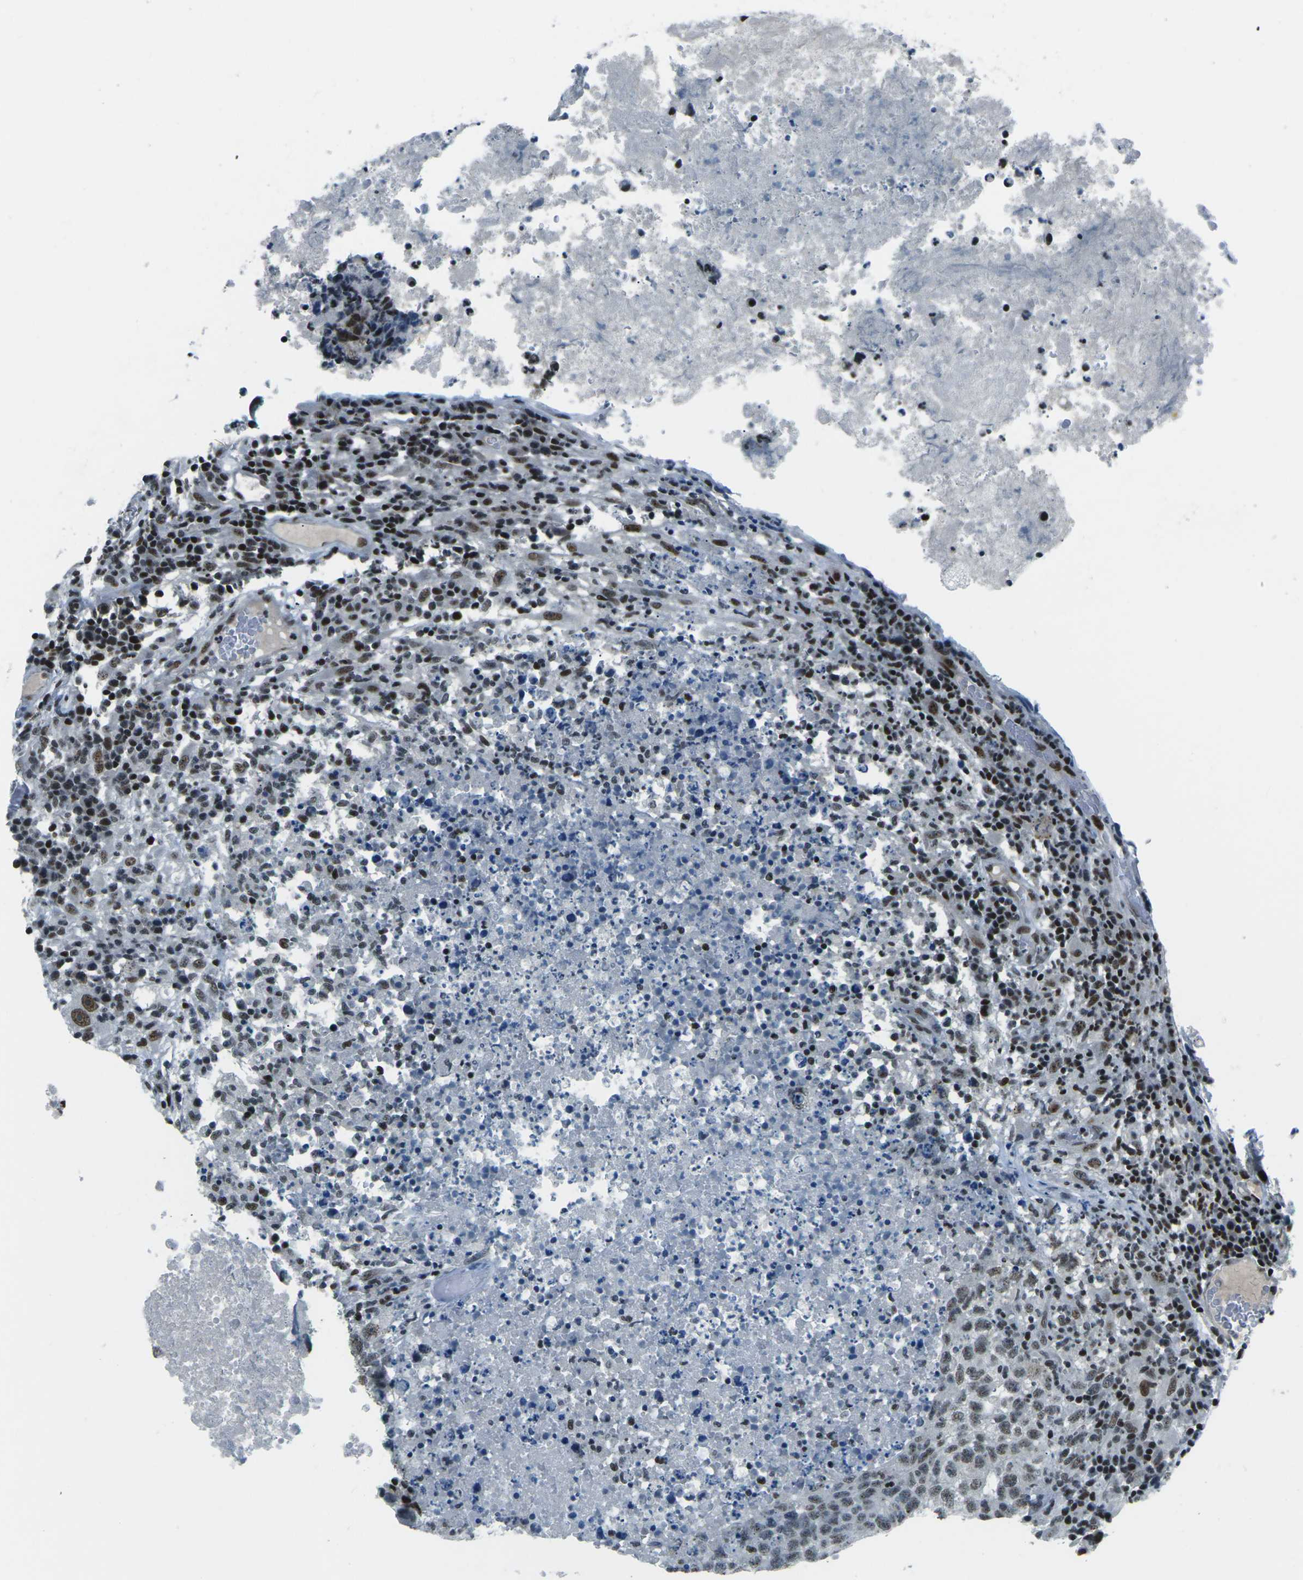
{"staining": {"intensity": "moderate", "quantity": "25%-75%", "location": "nuclear"}, "tissue": "testis cancer", "cell_type": "Tumor cells", "image_type": "cancer", "snomed": [{"axis": "morphology", "description": "Necrosis, NOS"}, {"axis": "morphology", "description": "Carcinoma, Embryonal, NOS"}, {"axis": "topography", "description": "Testis"}], "caption": "High-power microscopy captured an IHC image of testis embryonal carcinoma, revealing moderate nuclear staining in about 25%-75% of tumor cells.", "gene": "RBL2", "patient": {"sex": "male", "age": 19}}